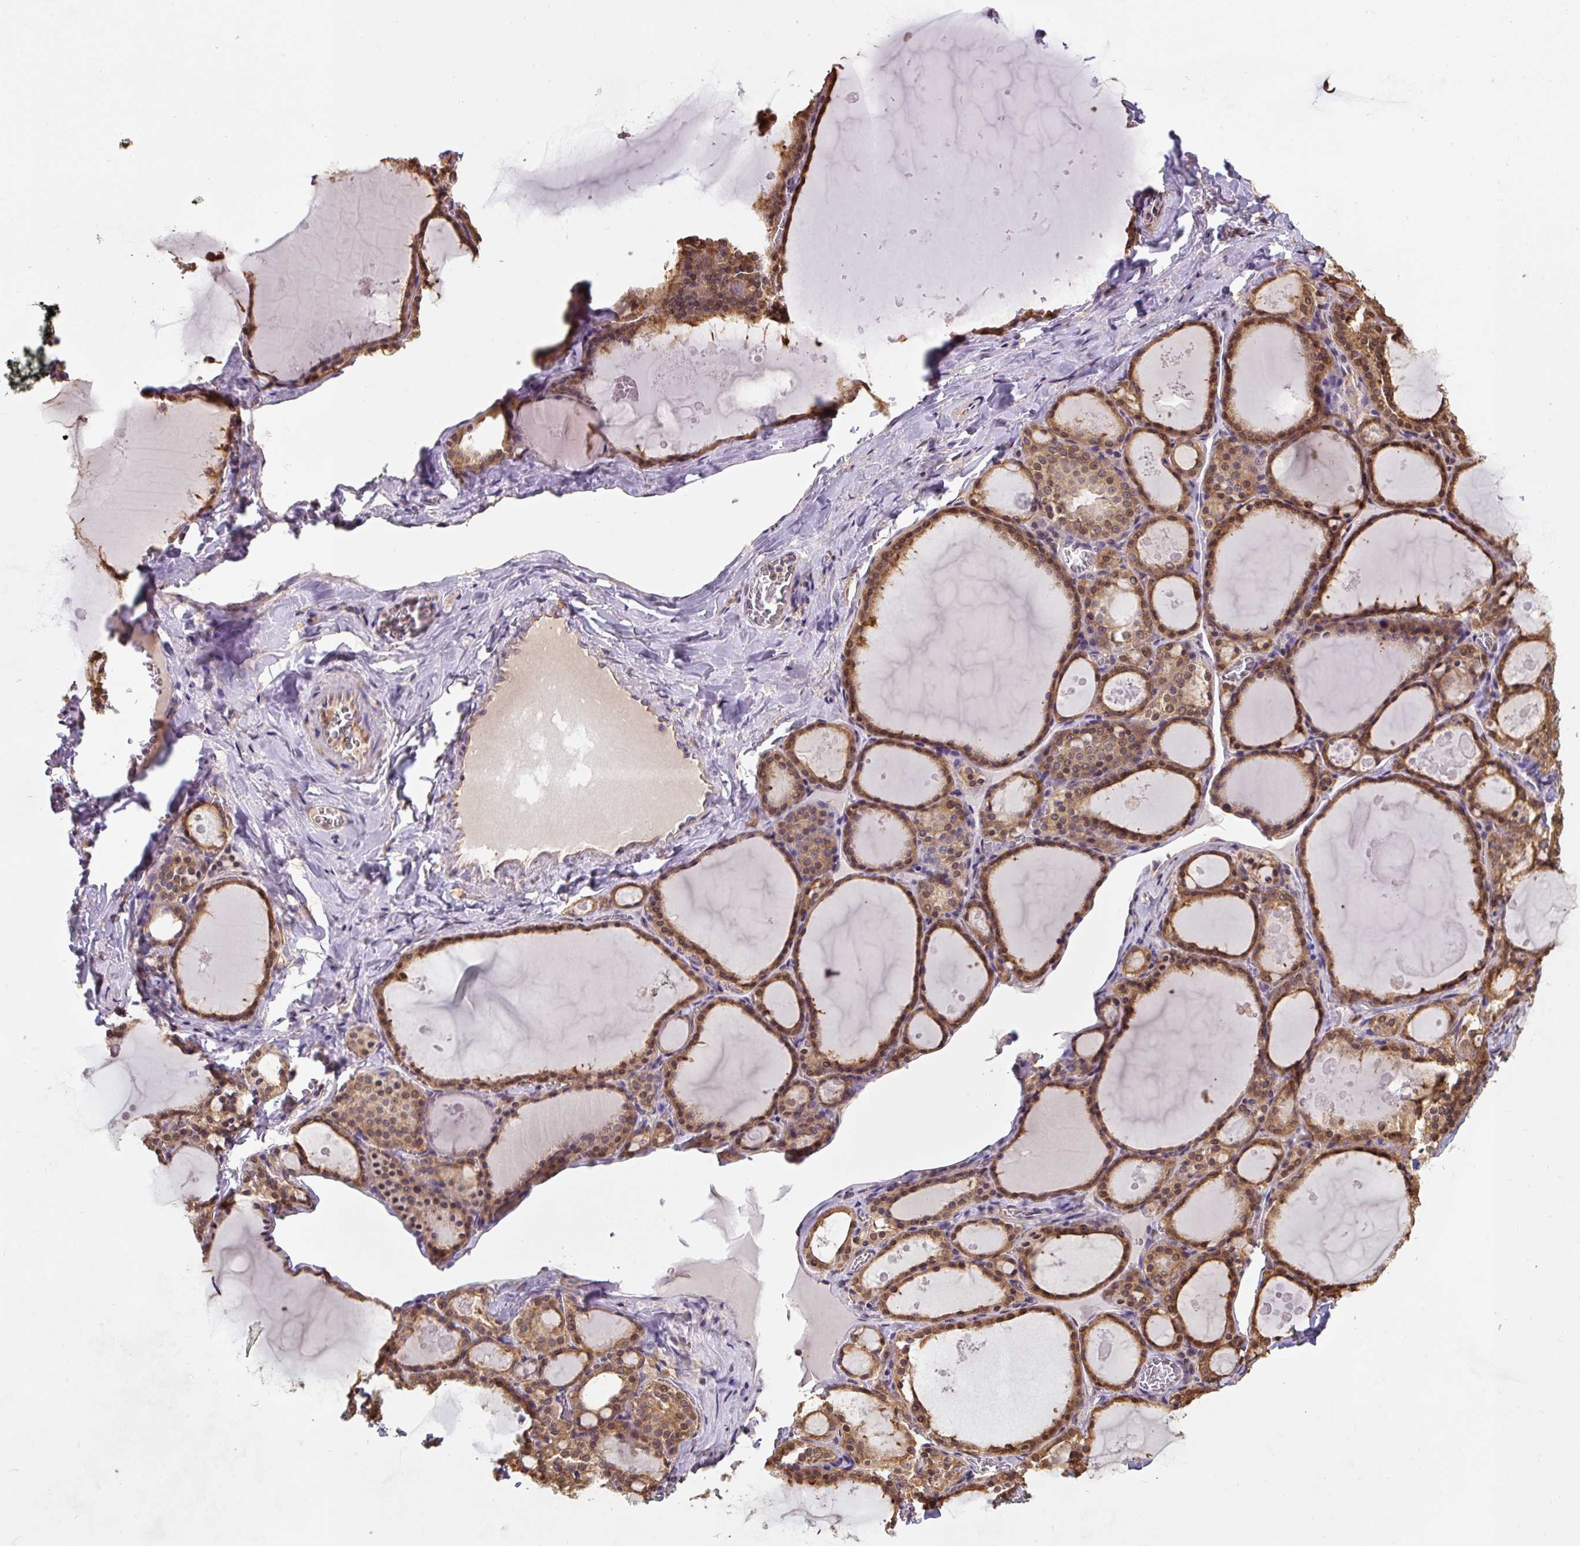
{"staining": {"intensity": "moderate", "quantity": ">75%", "location": "cytoplasmic/membranous,nuclear"}, "tissue": "thyroid gland", "cell_type": "Glandular cells", "image_type": "normal", "snomed": [{"axis": "morphology", "description": "Normal tissue, NOS"}, {"axis": "topography", "description": "Thyroid gland"}], "caption": "An image showing moderate cytoplasmic/membranous,nuclear positivity in approximately >75% of glandular cells in normal thyroid gland, as visualized by brown immunohistochemical staining.", "gene": "ST13", "patient": {"sex": "male", "age": 56}}